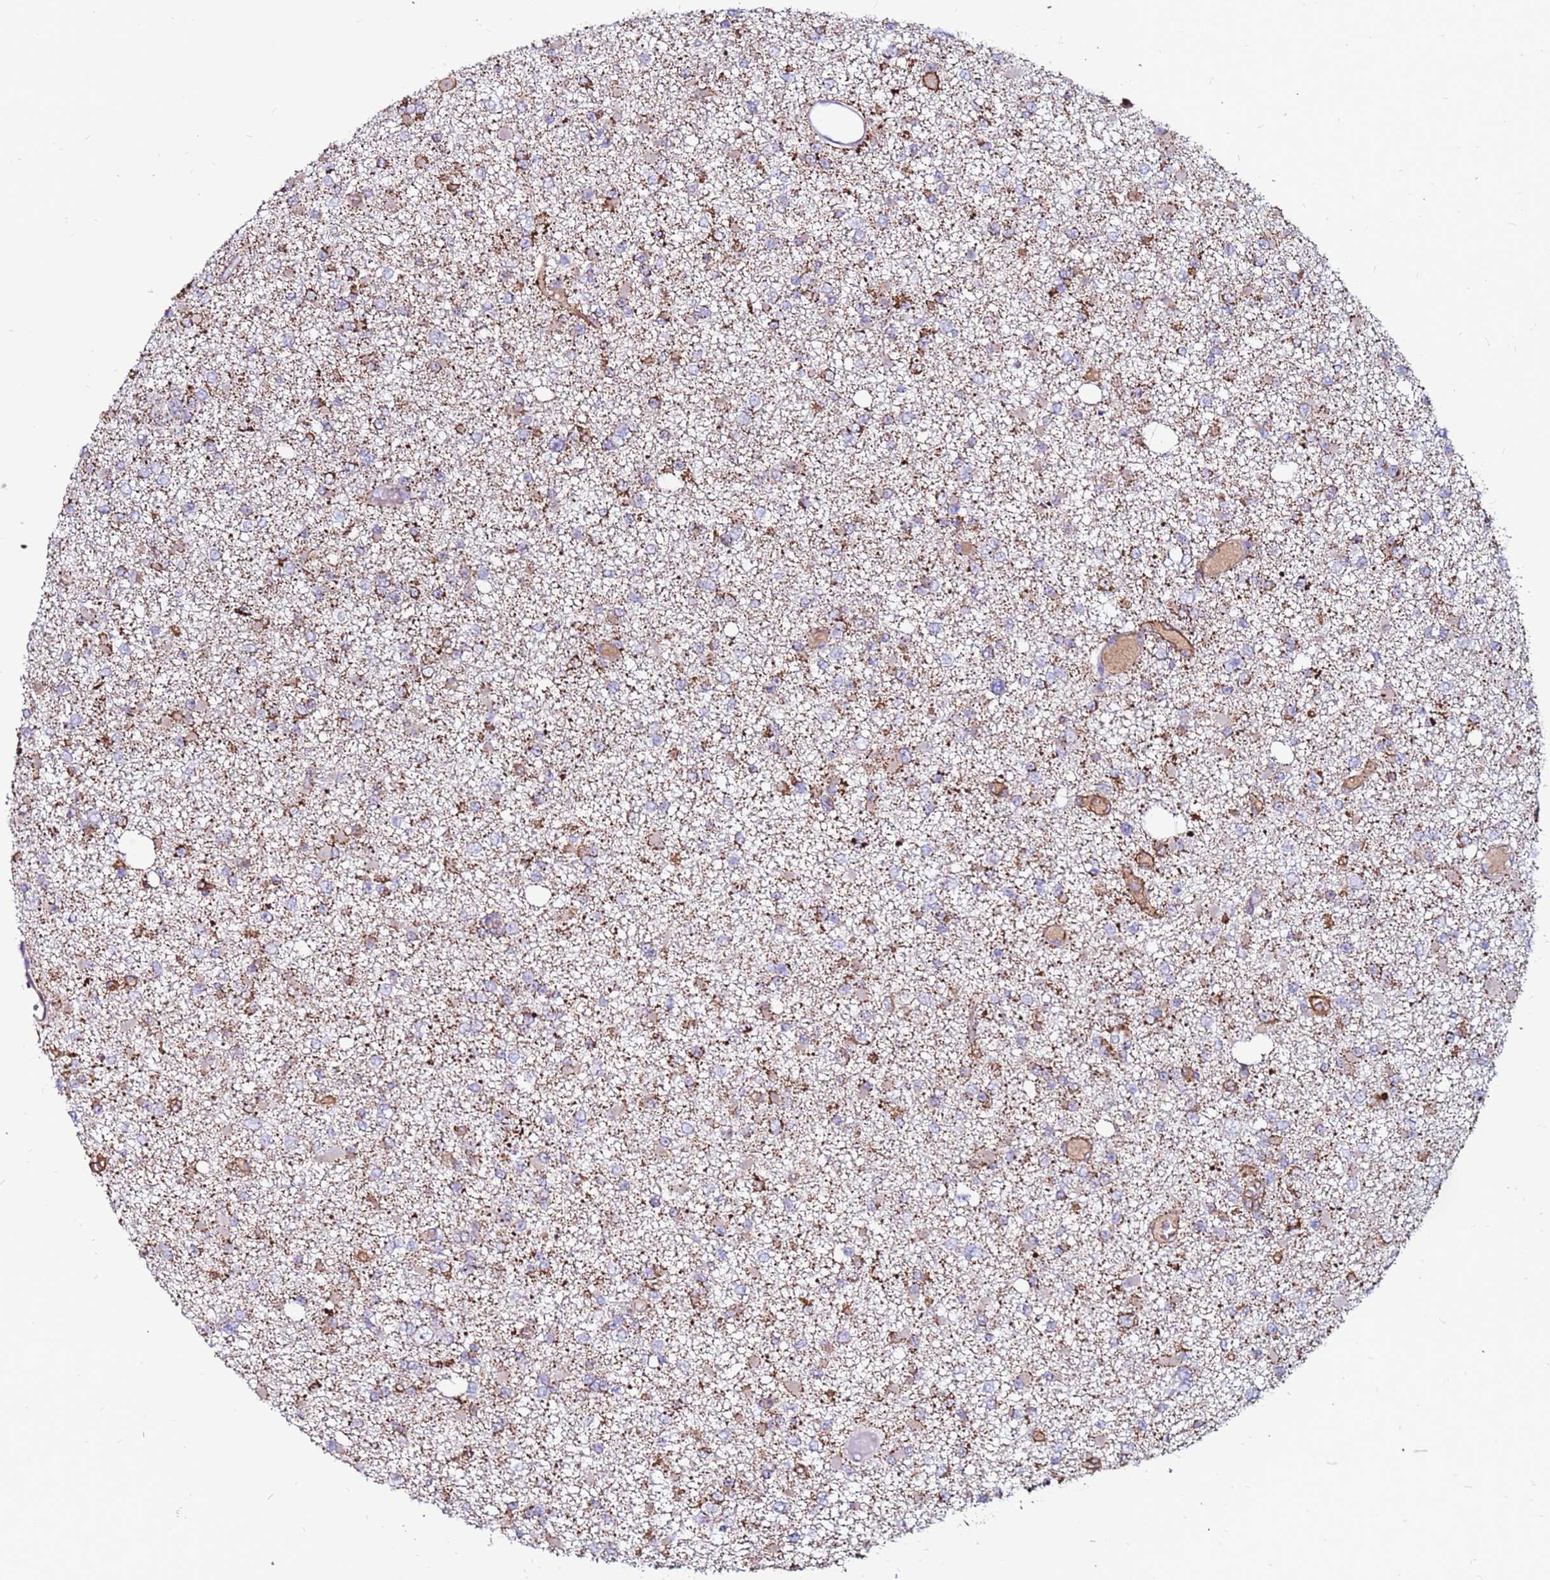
{"staining": {"intensity": "weak", "quantity": "<25%", "location": "cytoplasmic/membranous"}, "tissue": "glioma", "cell_type": "Tumor cells", "image_type": "cancer", "snomed": [{"axis": "morphology", "description": "Glioma, malignant, Low grade"}, {"axis": "topography", "description": "Brain"}], "caption": "DAB immunohistochemical staining of low-grade glioma (malignant) displays no significant expression in tumor cells.", "gene": "CCDC71", "patient": {"sex": "female", "age": 22}}